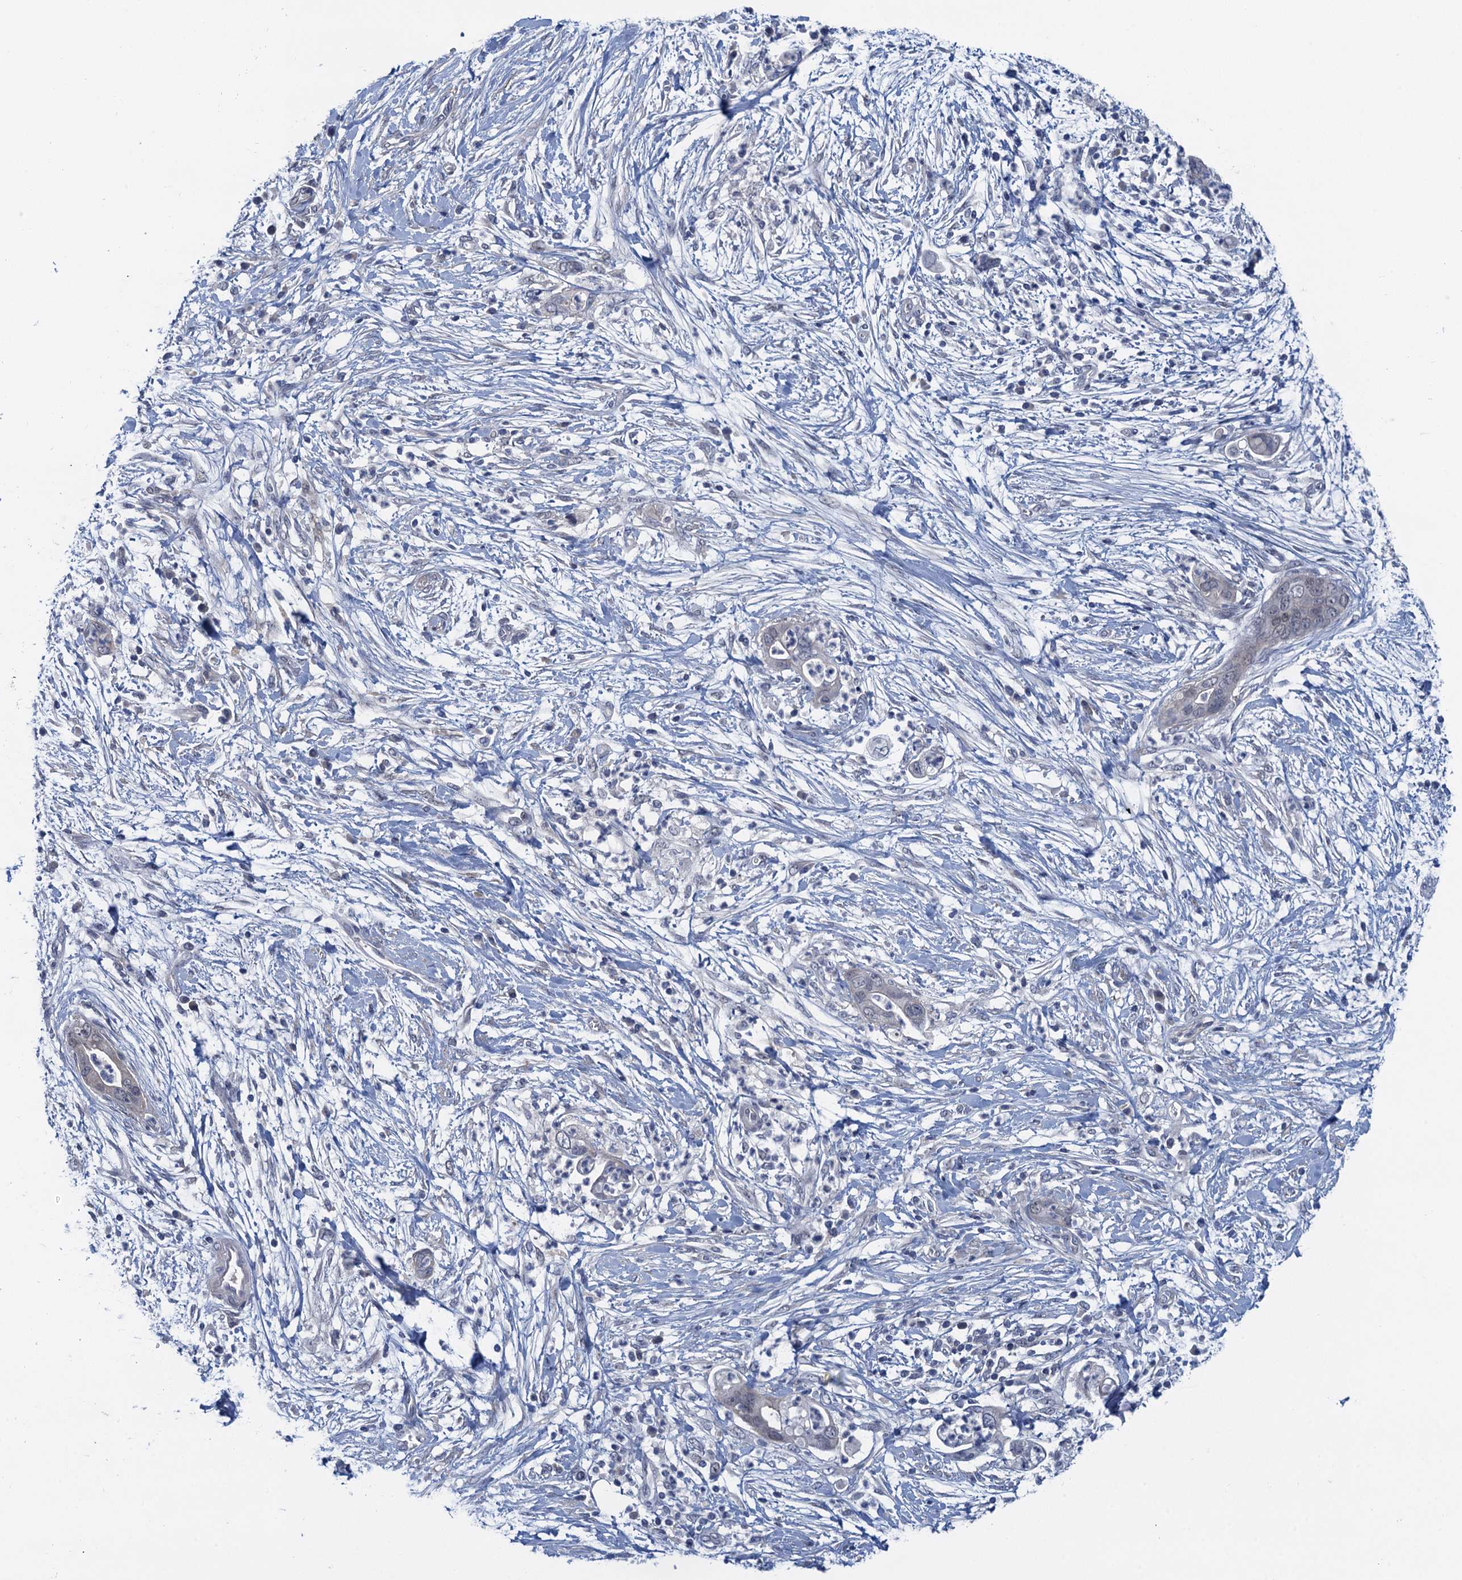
{"staining": {"intensity": "negative", "quantity": "none", "location": "none"}, "tissue": "pancreatic cancer", "cell_type": "Tumor cells", "image_type": "cancer", "snomed": [{"axis": "morphology", "description": "Adenocarcinoma, NOS"}, {"axis": "topography", "description": "Pancreas"}], "caption": "The immunohistochemistry (IHC) image has no significant staining in tumor cells of pancreatic adenocarcinoma tissue.", "gene": "MRFAP1", "patient": {"sex": "male", "age": 75}}